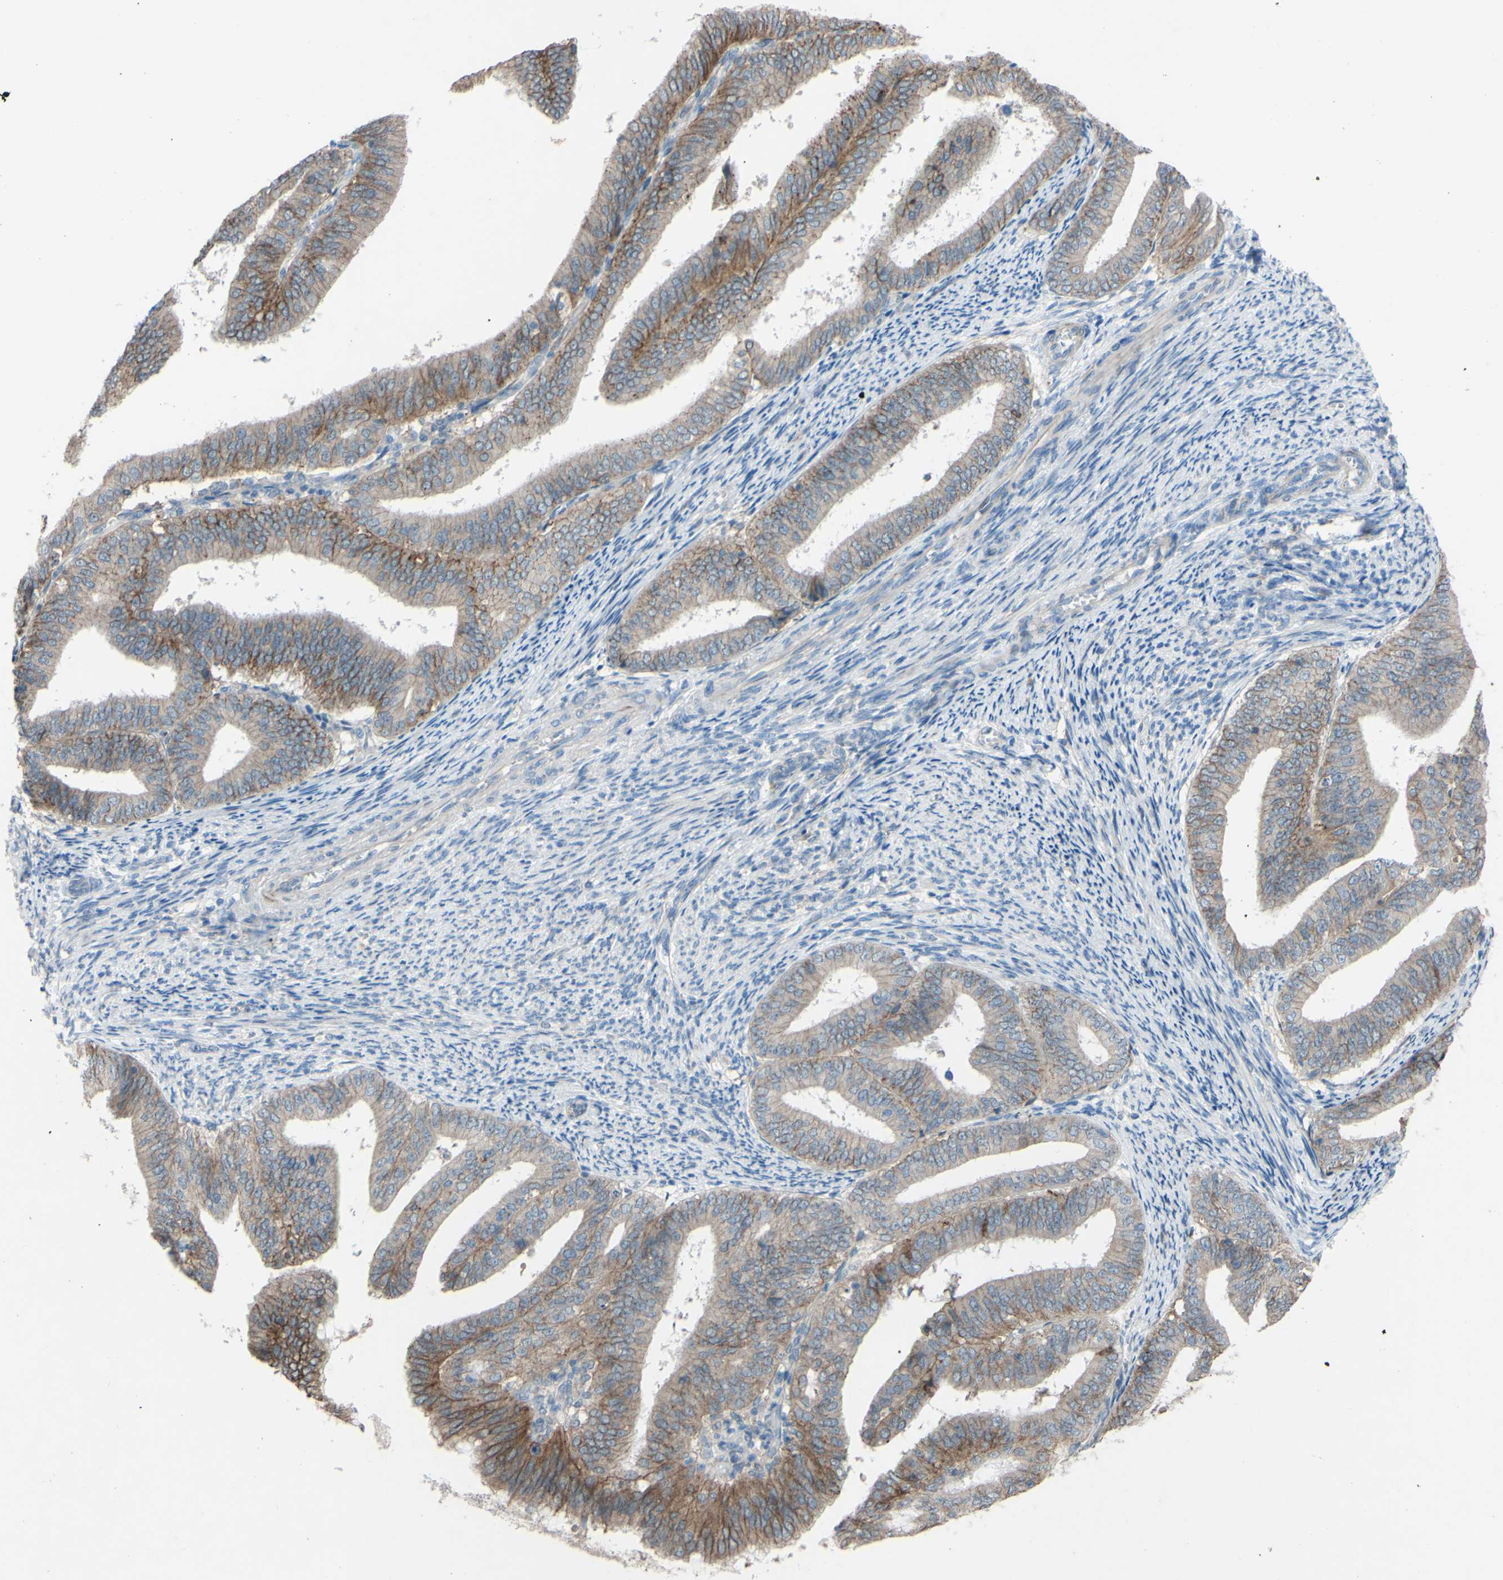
{"staining": {"intensity": "moderate", "quantity": "25%-75%", "location": "cytoplasmic/membranous"}, "tissue": "endometrial cancer", "cell_type": "Tumor cells", "image_type": "cancer", "snomed": [{"axis": "morphology", "description": "Adenocarcinoma, NOS"}, {"axis": "topography", "description": "Endometrium"}], "caption": "IHC (DAB) staining of human endometrial adenocarcinoma shows moderate cytoplasmic/membranous protein positivity in about 25%-75% of tumor cells.", "gene": "CDCP1", "patient": {"sex": "female", "age": 63}}